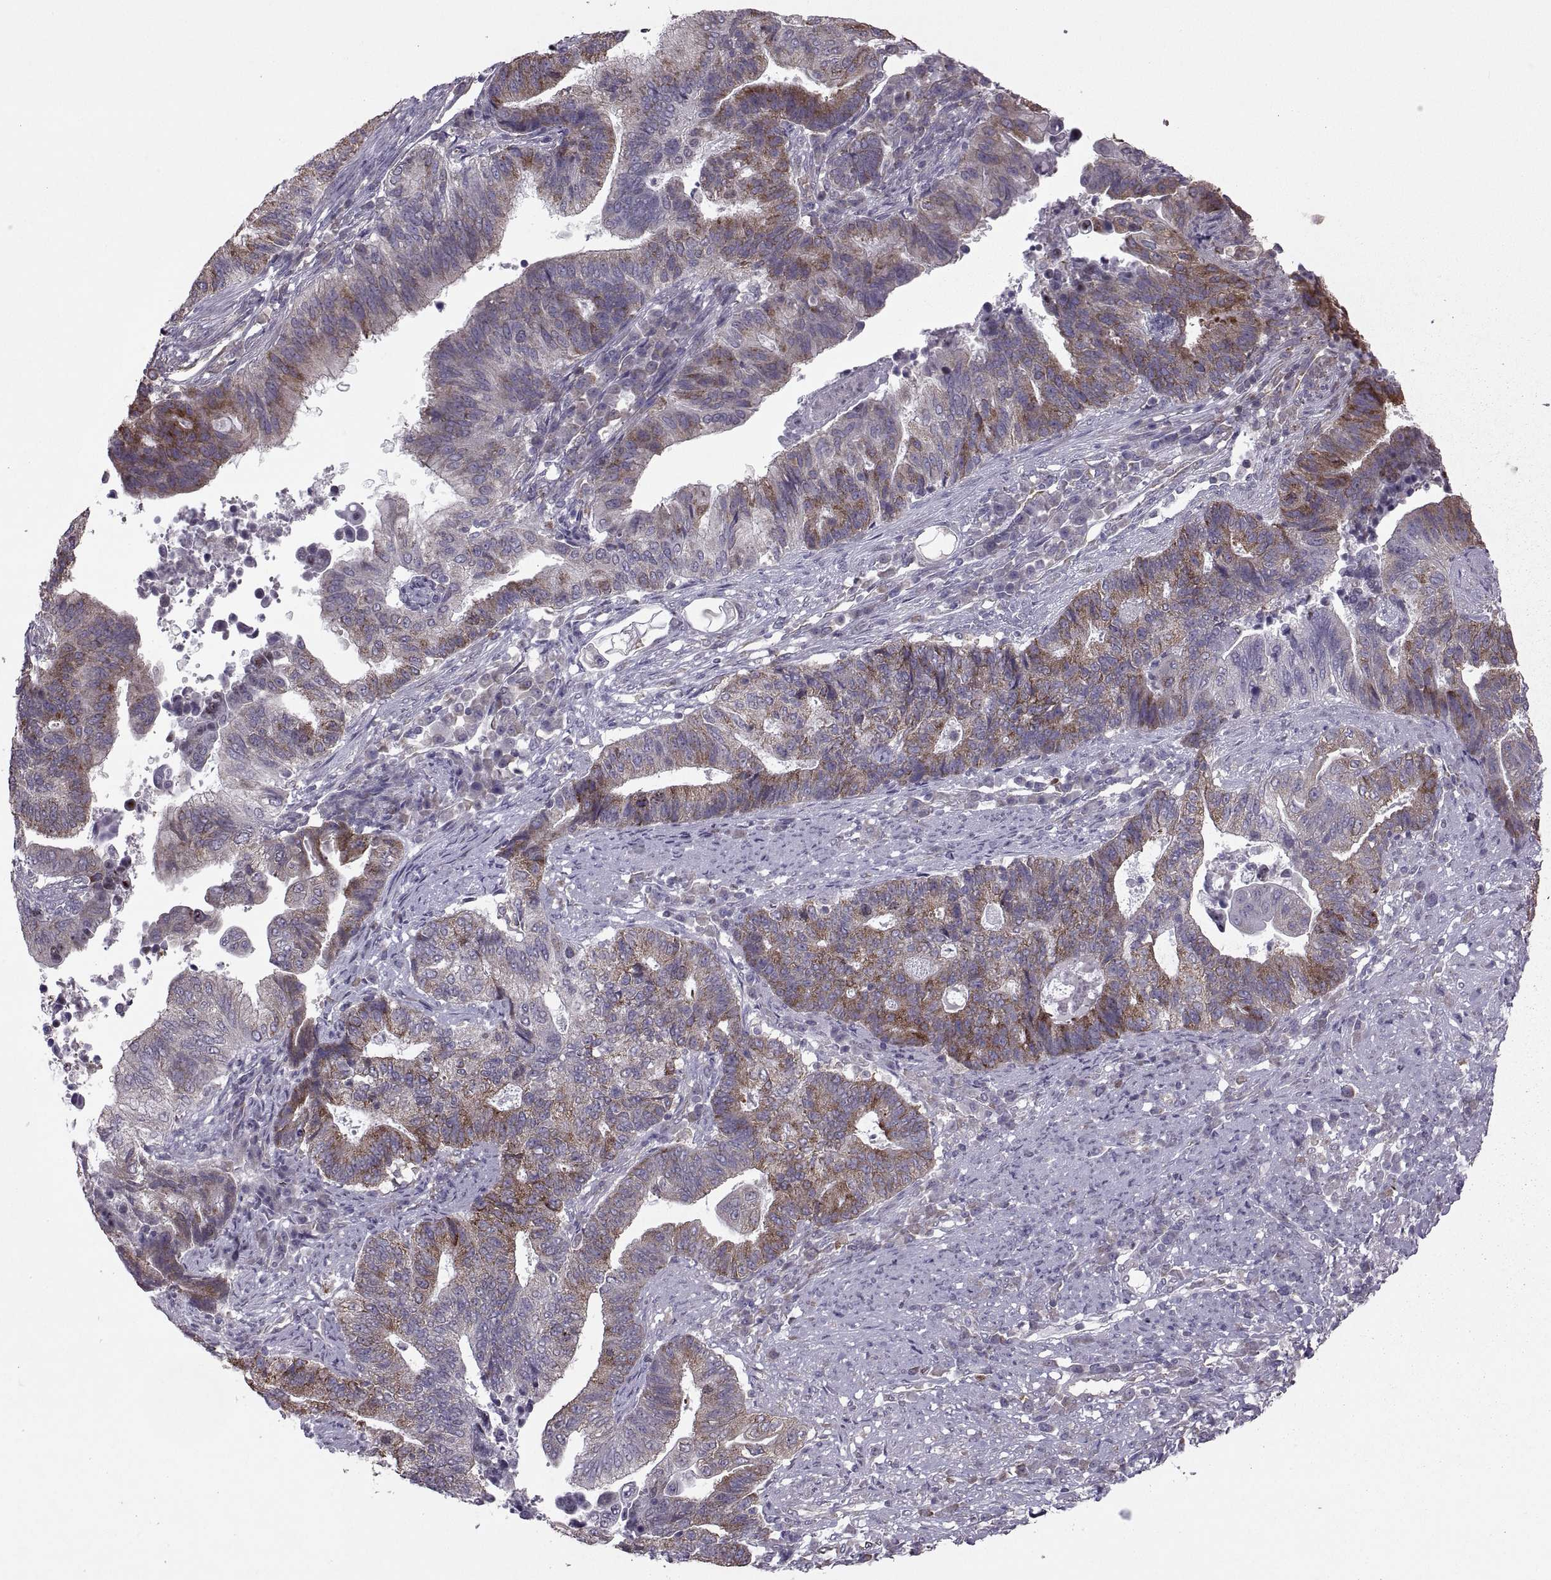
{"staining": {"intensity": "moderate", "quantity": "25%-75%", "location": "cytoplasmic/membranous"}, "tissue": "endometrial cancer", "cell_type": "Tumor cells", "image_type": "cancer", "snomed": [{"axis": "morphology", "description": "Adenocarcinoma, NOS"}, {"axis": "topography", "description": "Uterus"}, {"axis": "topography", "description": "Endometrium"}], "caption": "Immunohistochemistry image of endometrial cancer (adenocarcinoma) stained for a protein (brown), which shows medium levels of moderate cytoplasmic/membranous expression in approximately 25%-75% of tumor cells.", "gene": "PABPC1", "patient": {"sex": "female", "age": 54}}